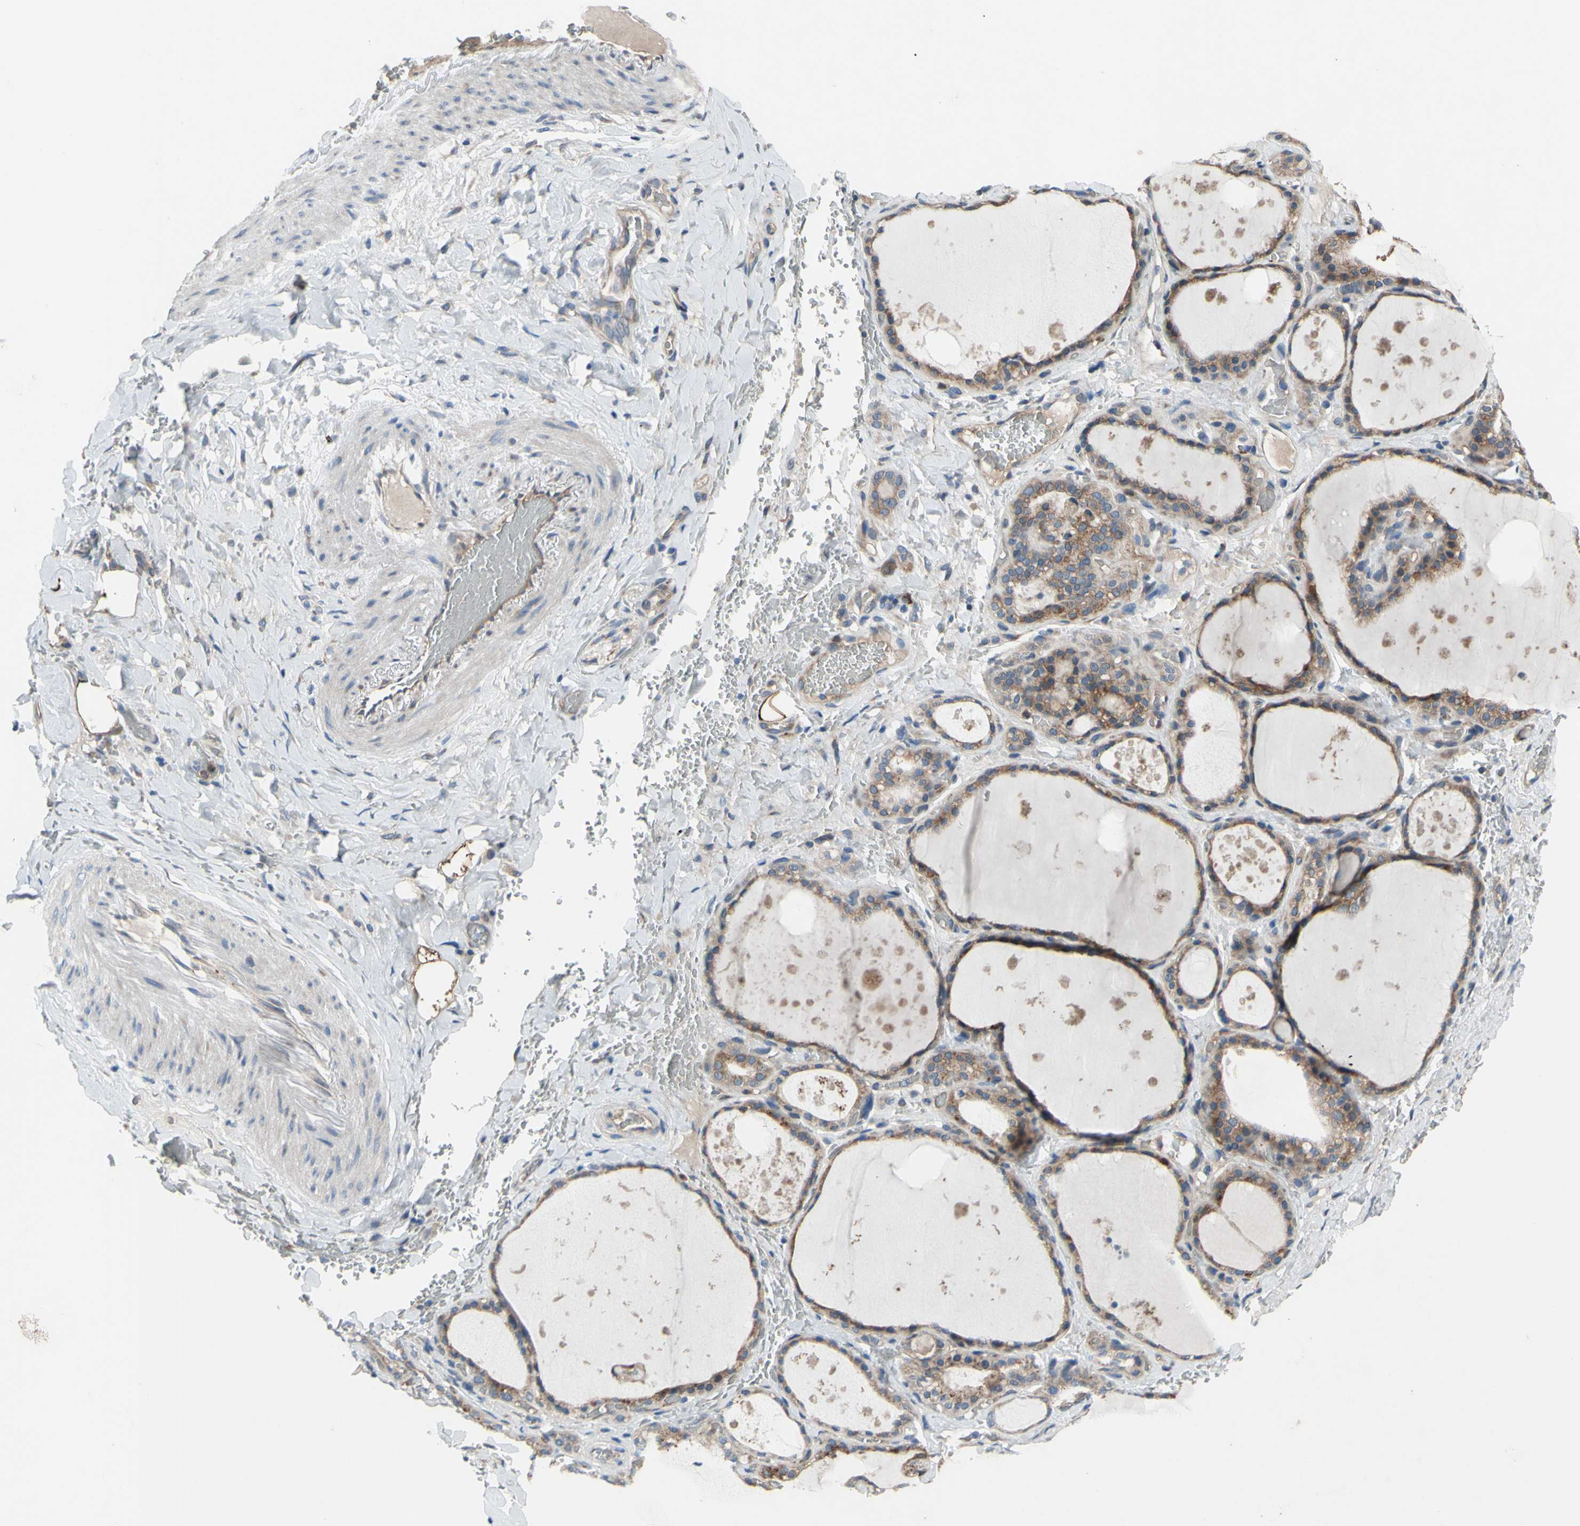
{"staining": {"intensity": "moderate", "quantity": ">75%", "location": "cytoplasmic/membranous"}, "tissue": "thyroid gland", "cell_type": "Glandular cells", "image_type": "normal", "snomed": [{"axis": "morphology", "description": "Normal tissue, NOS"}, {"axis": "topography", "description": "Thyroid gland"}], "caption": "Immunohistochemical staining of benign human thyroid gland exhibits medium levels of moderate cytoplasmic/membranous expression in approximately >75% of glandular cells.", "gene": "GRAMD2B", "patient": {"sex": "male", "age": 61}}